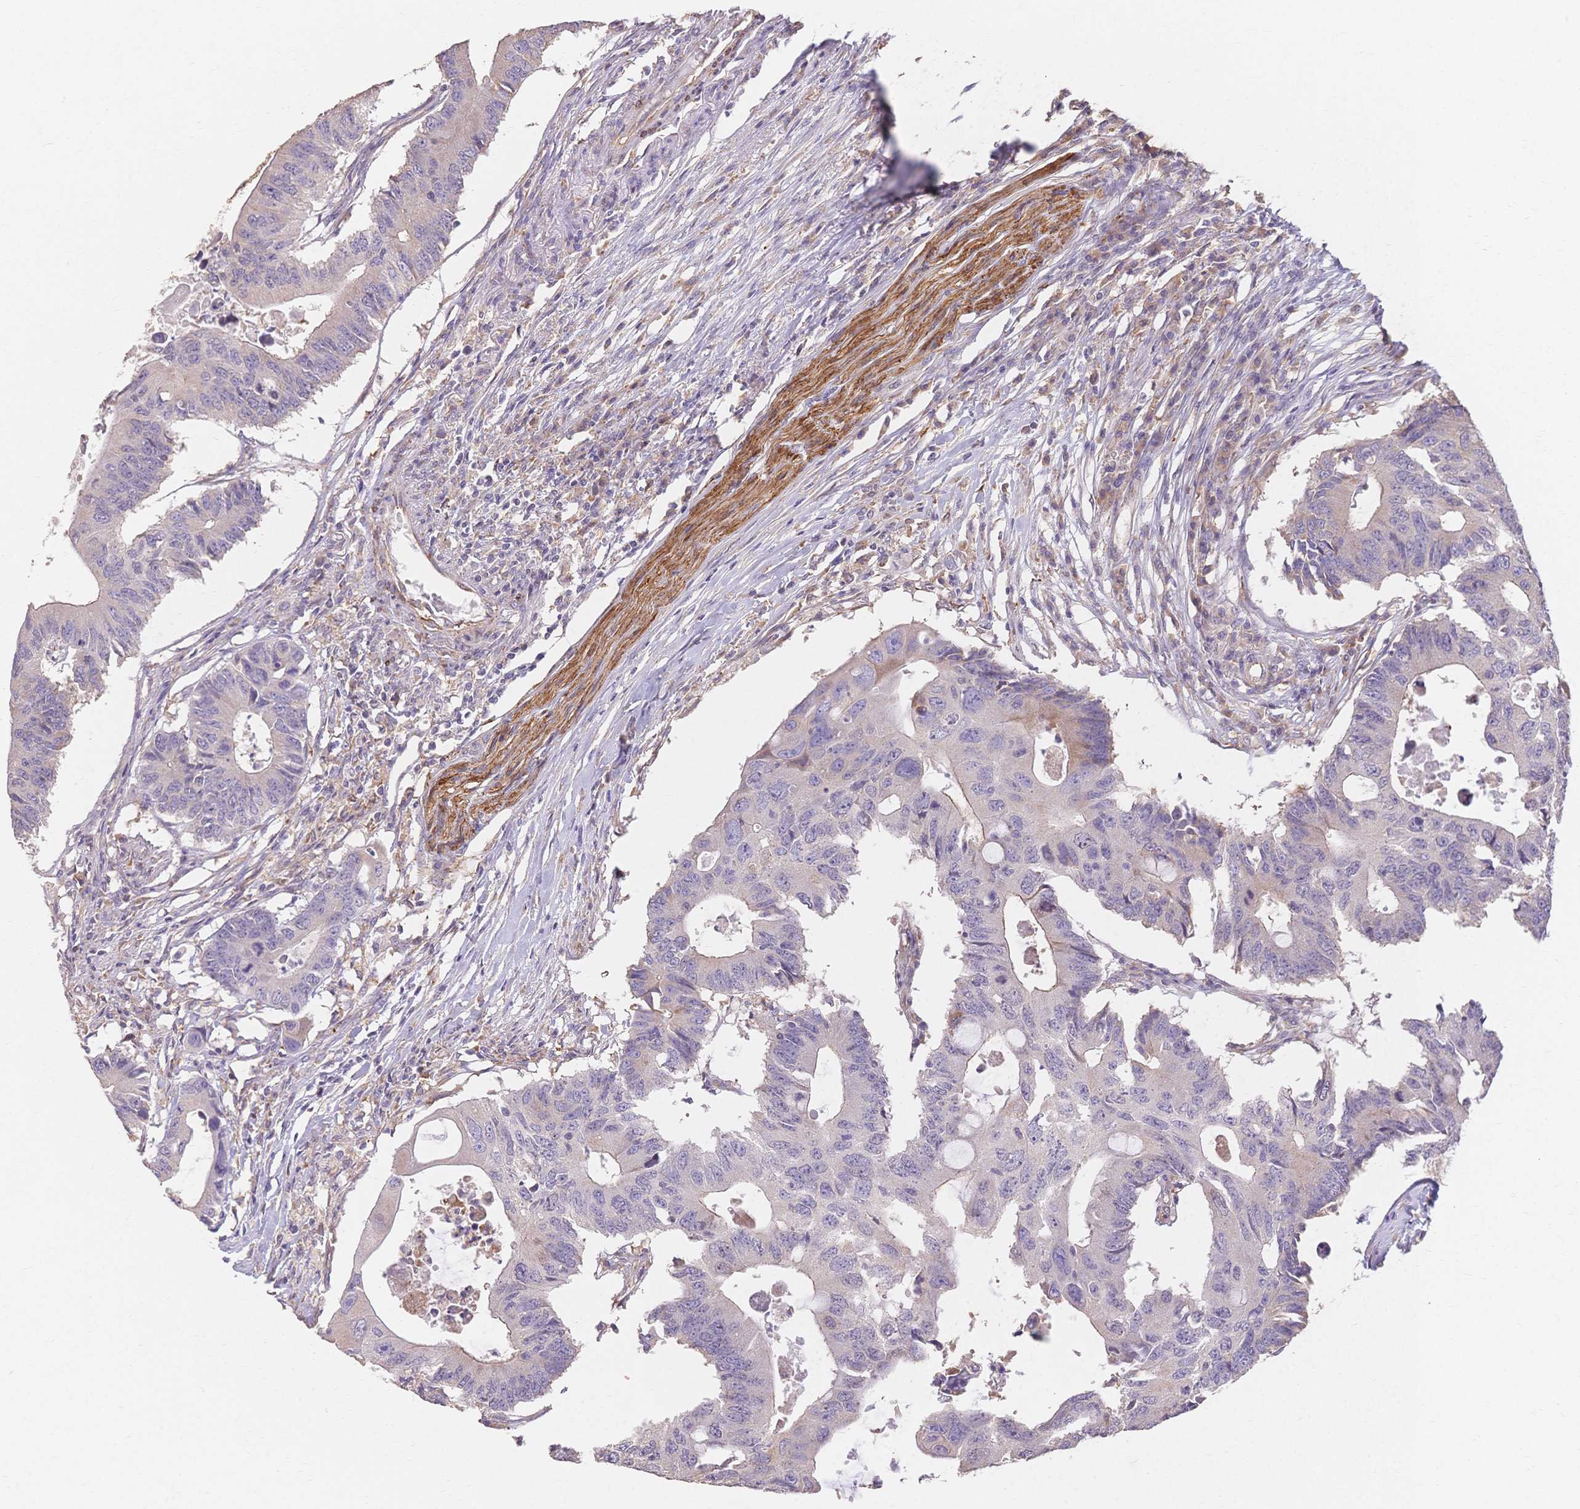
{"staining": {"intensity": "weak", "quantity": "<25%", "location": "cytoplasmic/membranous"}, "tissue": "colorectal cancer", "cell_type": "Tumor cells", "image_type": "cancer", "snomed": [{"axis": "morphology", "description": "Adenocarcinoma, NOS"}, {"axis": "topography", "description": "Colon"}], "caption": "A high-resolution image shows immunohistochemistry (IHC) staining of colorectal cancer, which demonstrates no significant staining in tumor cells.", "gene": "HS3ST5", "patient": {"sex": "male", "age": 71}}